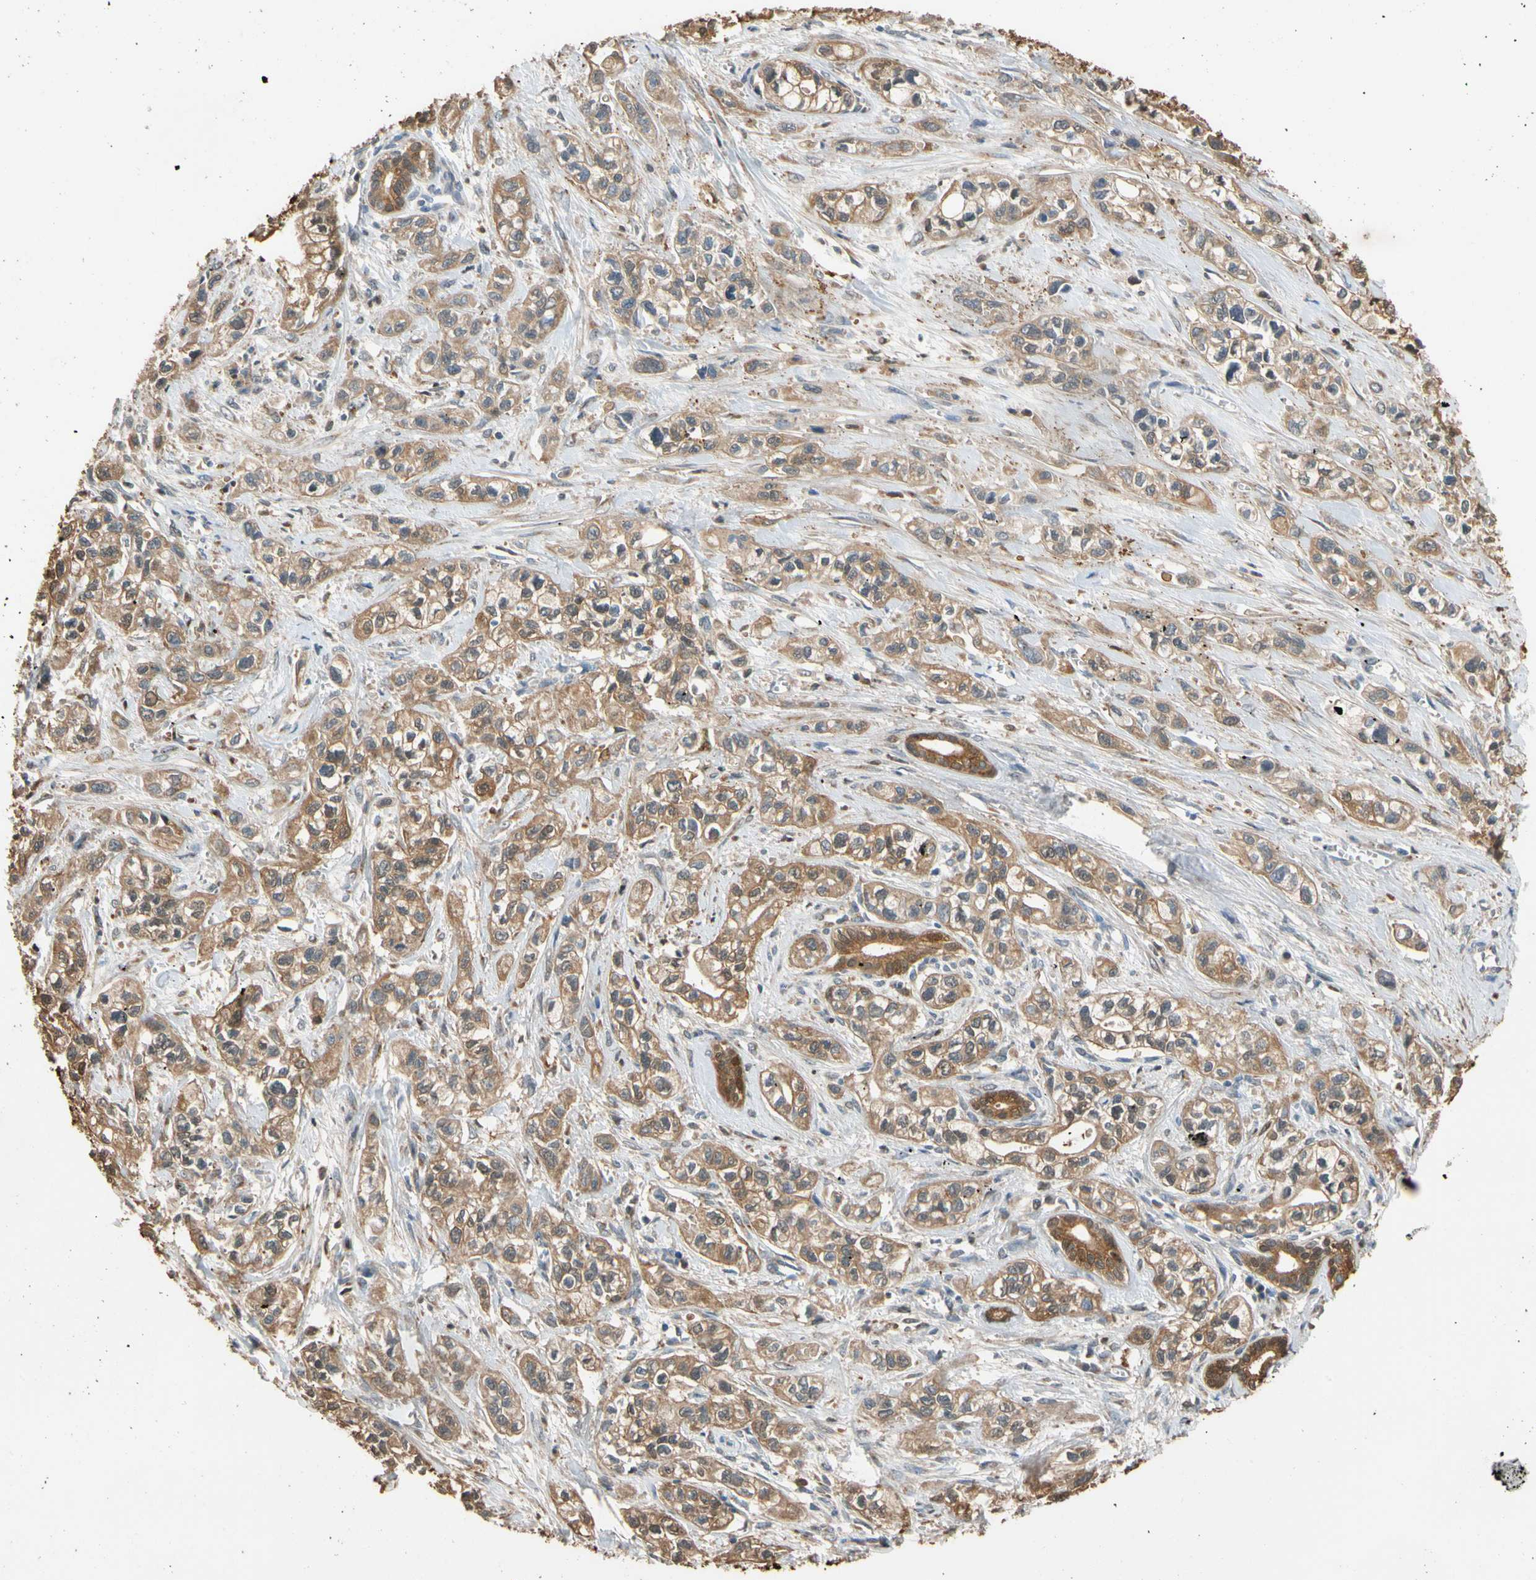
{"staining": {"intensity": "moderate", "quantity": ">75%", "location": "cytoplasmic/membranous"}, "tissue": "pancreatic cancer", "cell_type": "Tumor cells", "image_type": "cancer", "snomed": [{"axis": "morphology", "description": "Adenocarcinoma, NOS"}, {"axis": "topography", "description": "Pancreas"}], "caption": "Immunohistochemical staining of human pancreatic cancer (adenocarcinoma) displays medium levels of moderate cytoplasmic/membranous staining in about >75% of tumor cells.", "gene": "GPSM2", "patient": {"sex": "male", "age": 74}}